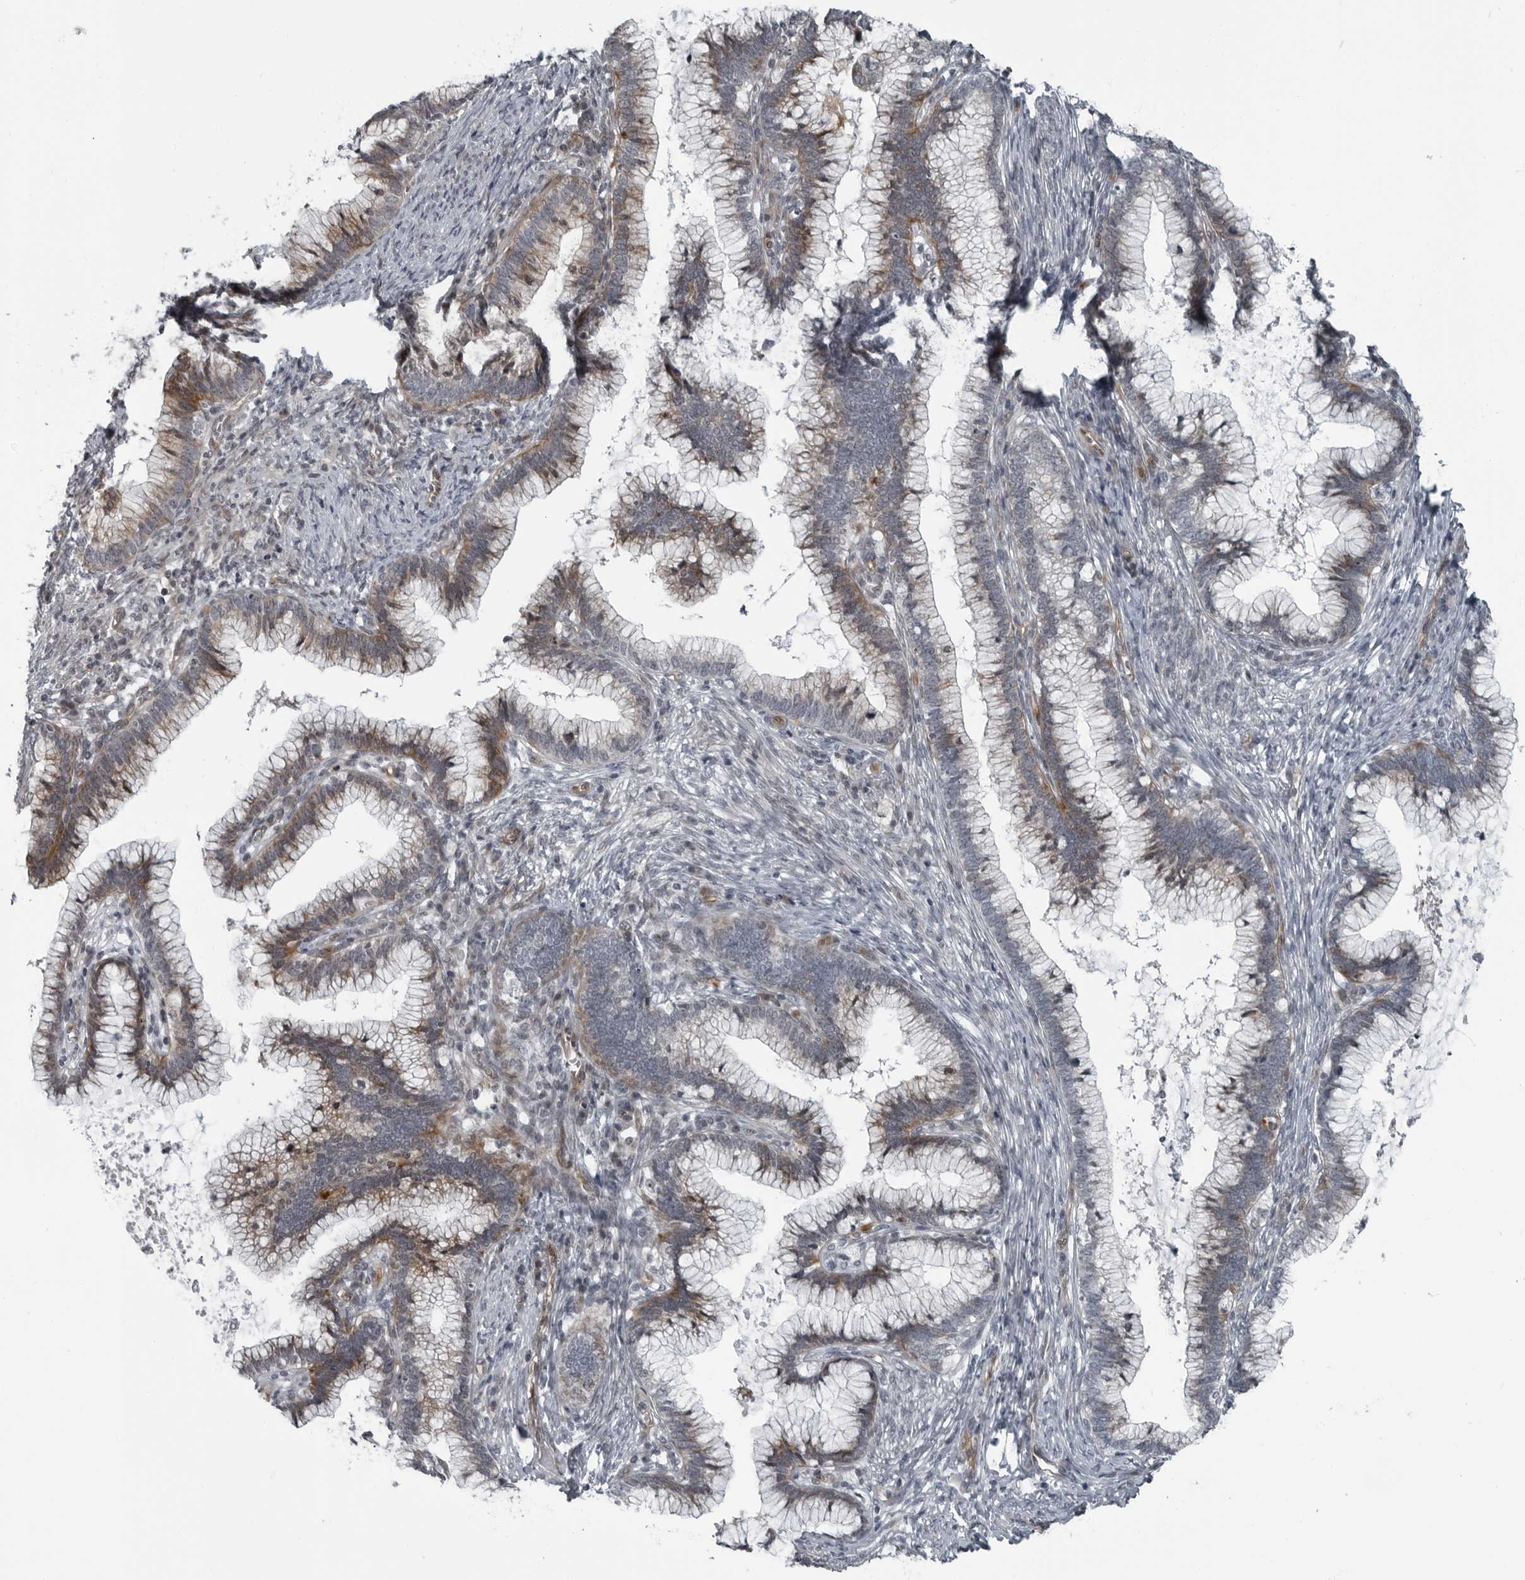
{"staining": {"intensity": "weak", "quantity": "25%-75%", "location": "cytoplasmic/membranous"}, "tissue": "cervical cancer", "cell_type": "Tumor cells", "image_type": "cancer", "snomed": [{"axis": "morphology", "description": "Adenocarcinoma, NOS"}, {"axis": "topography", "description": "Cervix"}], "caption": "Protein staining of adenocarcinoma (cervical) tissue shows weak cytoplasmic/membranous positivity in approximately 25%-75% of tumor cells.", "gene": "FAM102B", "patient": {"sex": "female", "age": 36}}